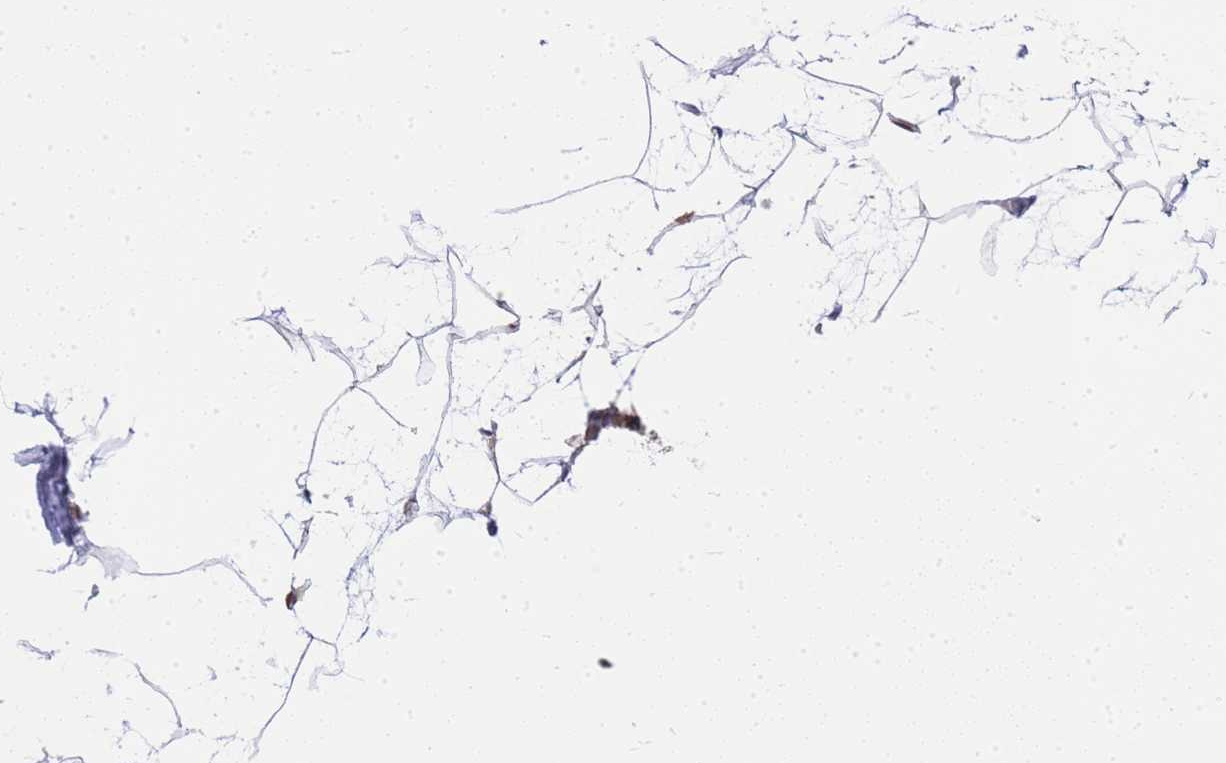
{"staining": {"intensity": "negative", "quantity": "none", "location": "none"}, "tissue": "breast", "cell_type": "Adipocytes", "image_type": "normal", "snomed": [{"axis": "morphology", "description": "Normal tissue, NOS"}, {"axis": "morphology", "description": "Lobular carcinoma"}, {"axis": "topography", "description": "Breast"}], "caption": "IHC micrograph of normal breast: human breast stained with DAB displays no significant protein staining in adipocytes.", "gene": "SLC35E2B", "patient": {"sex": "female", "age": 62}}